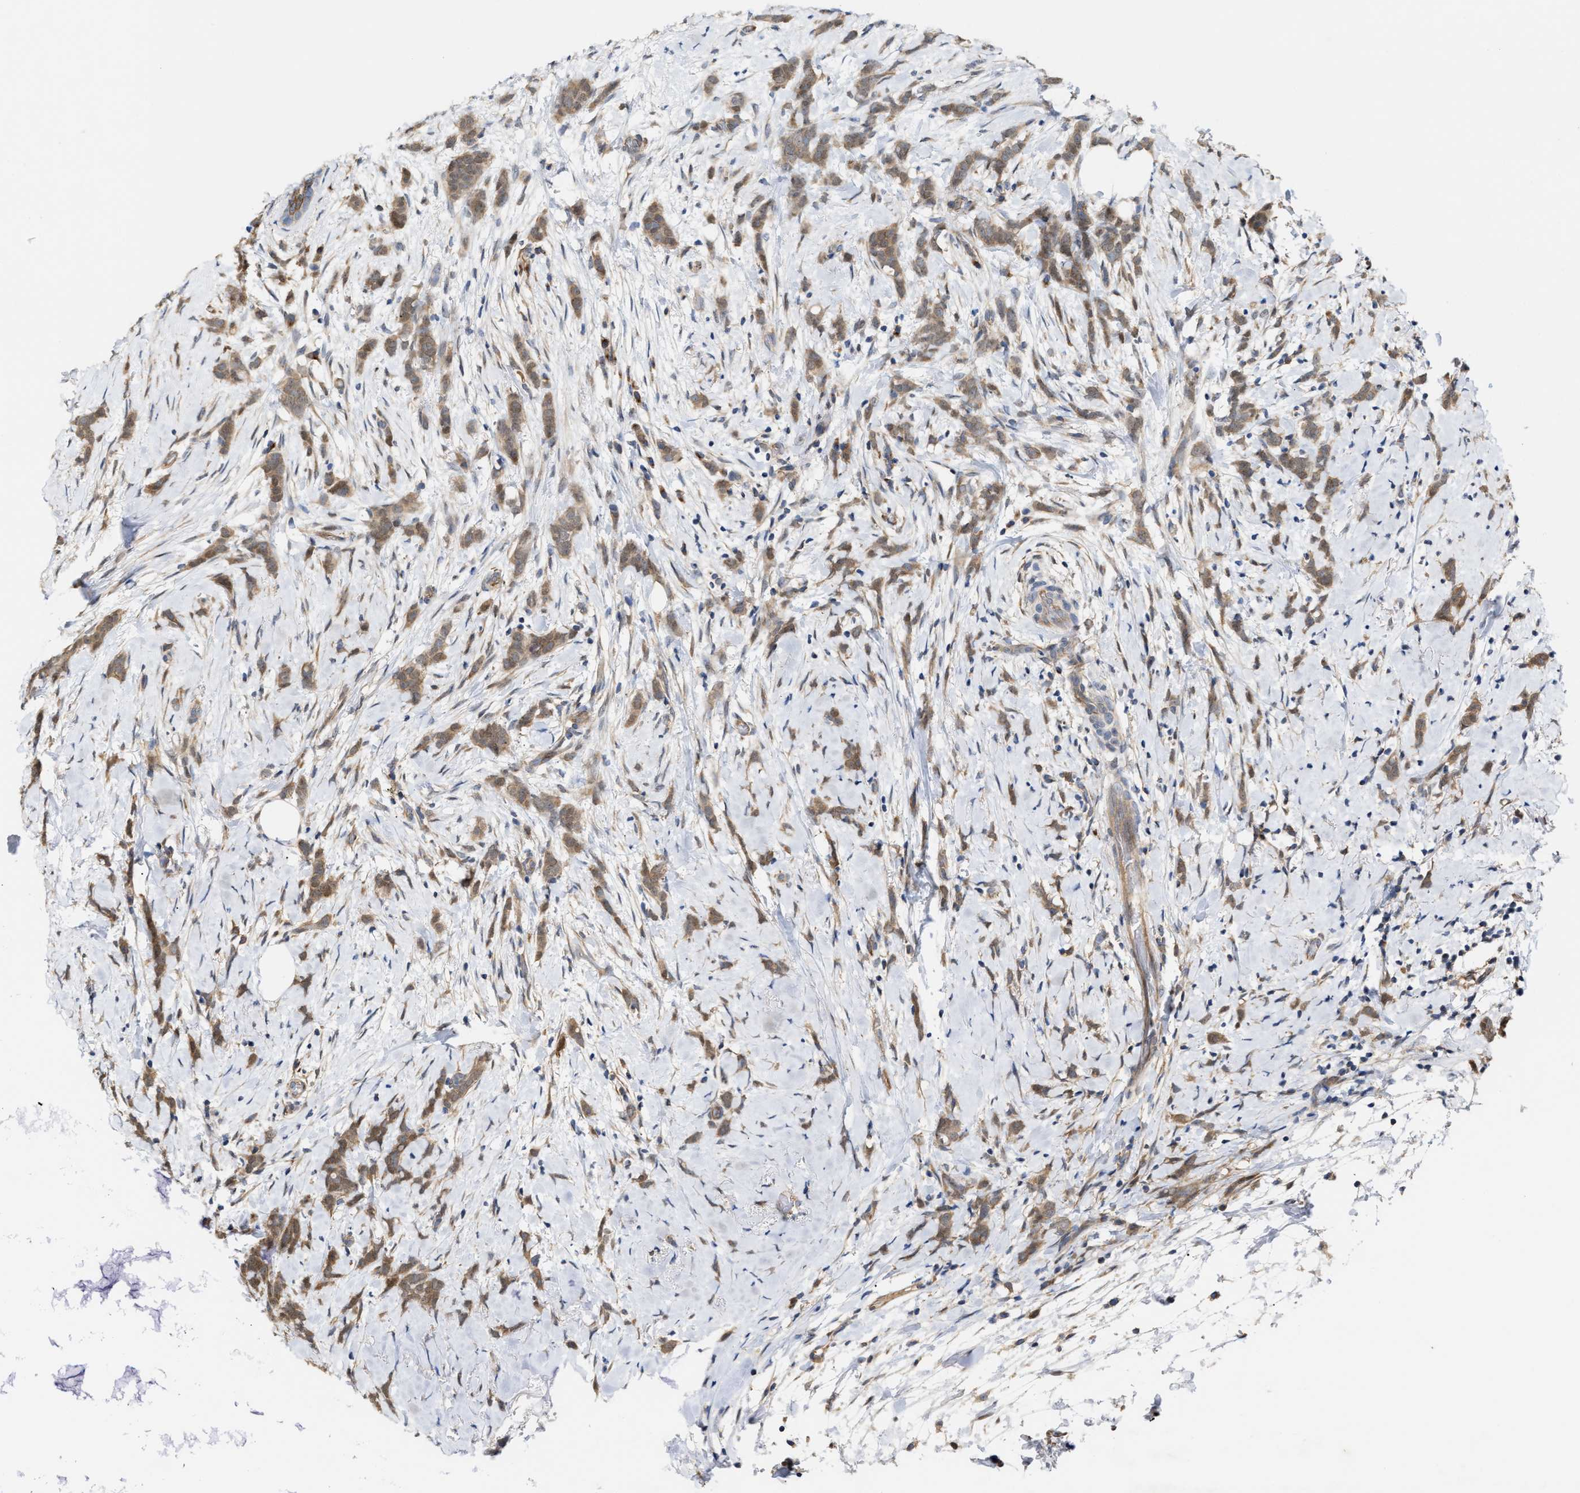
{"staining": {"intensity": "moderate", "quantity": ">75%", "location": "cytoplasmic/membranous"}, "tissue": "breast cancer", "cell_type": "Tumor cells", "image_type": "cancer", "snomed": [{"axis": "morphology", "description": "Lobular carcinoma, in situ"}, {"axis": "morphology", "description": "Lobular carcinoma"}, {"axis": "topography", "description": "Breast"}], "caption": "A brown stain highlights moderate cytoplasmic/membranous staining of a protein in breast cancer (lobular carcinoma) tumor cells. Using DAB (3,3'-diaminobenzidine) (brown) and hematoxylin (blue) stains, captured at high magnification using brightfield microscopy.", "gene": "BBLN", "patient": {"sex": "female", "age": 41}}